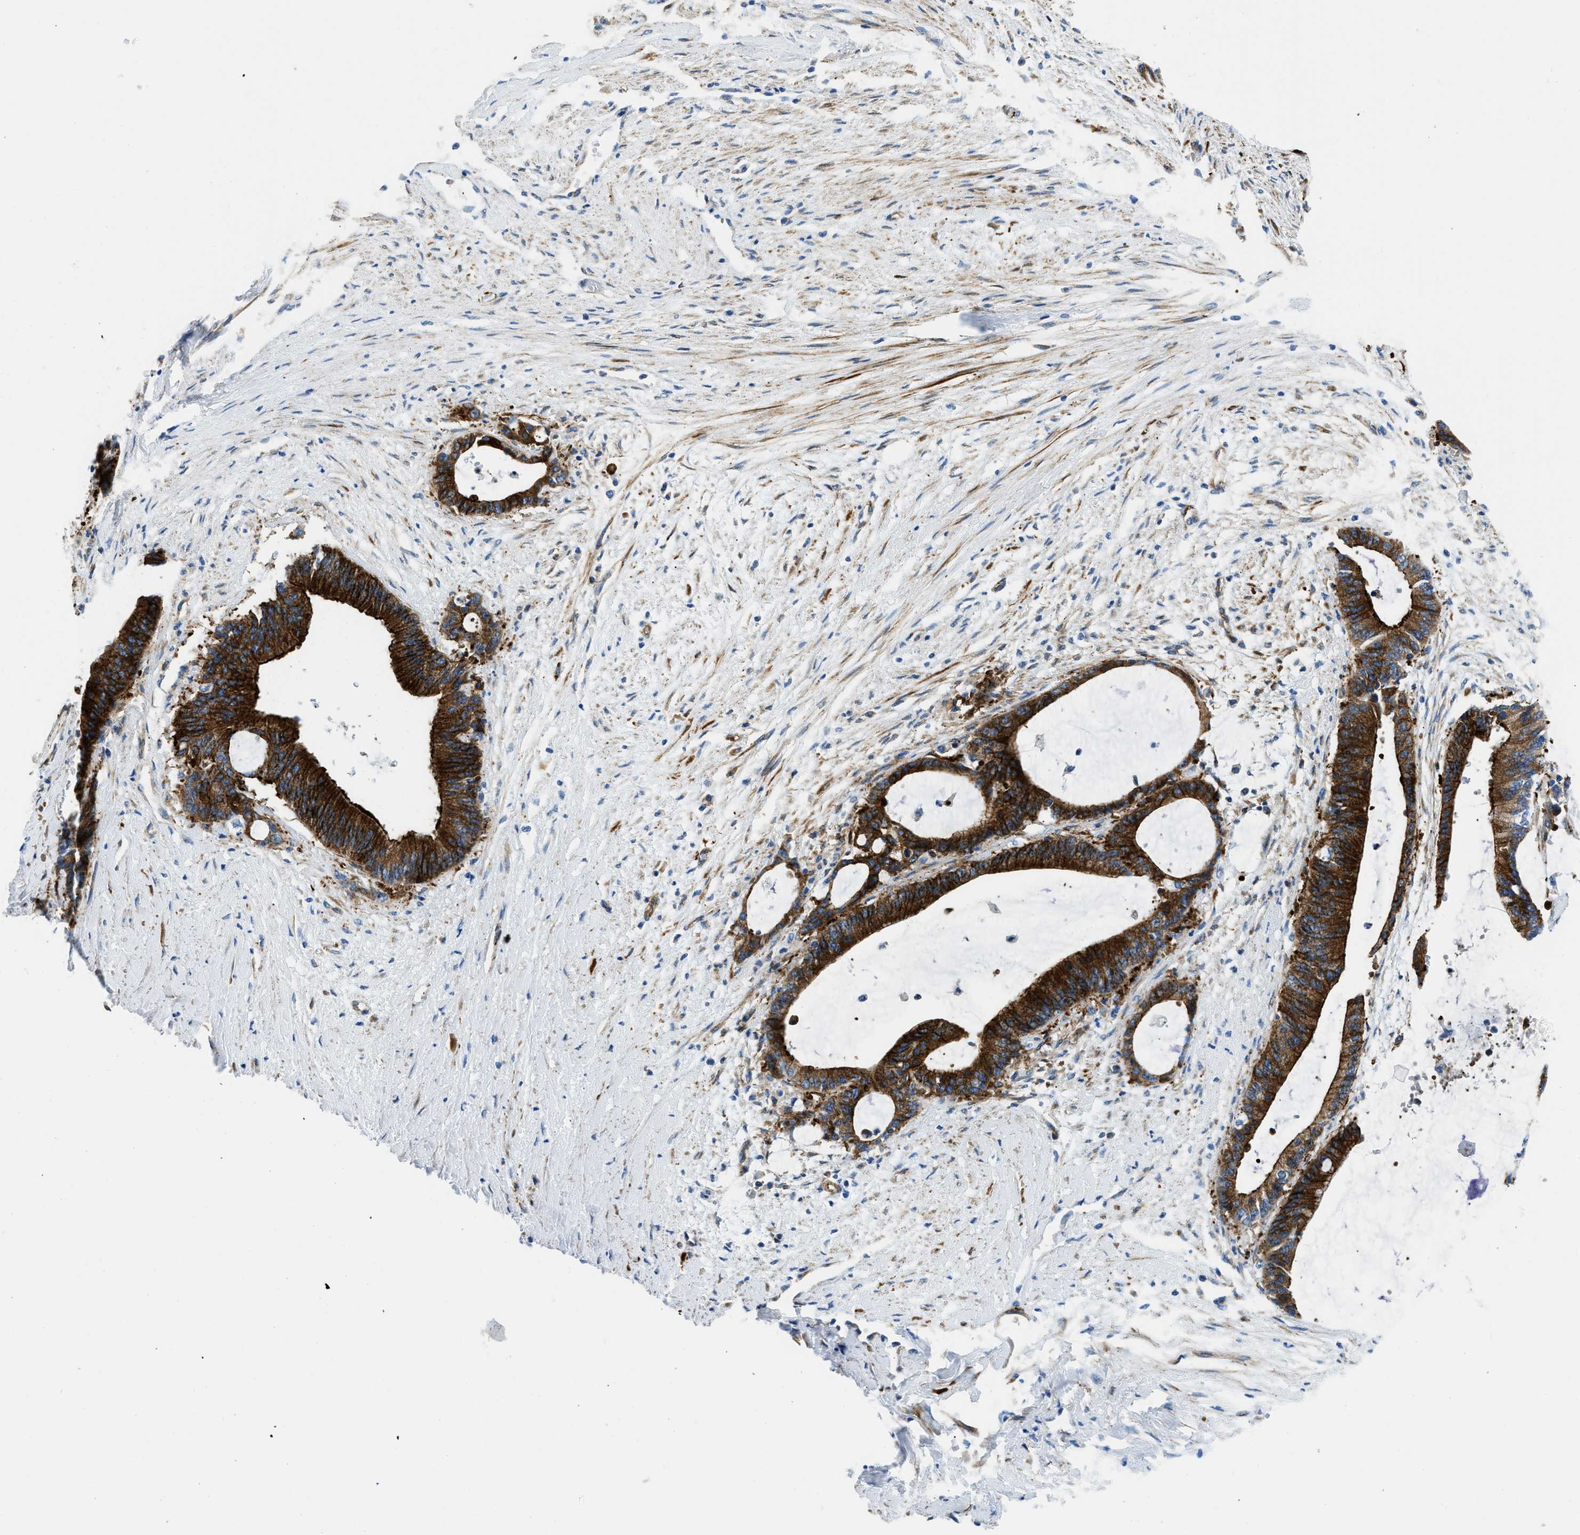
{"staining": {"intensity": "strong", "quantity": ">75%", "location": "cytoplasmic/membranous"}, "tissue": "liver cancer", "cell_type": "Tumor cells", "image_type": "cancer", "snomed": [{"axis": "morphology", "description": "Cholangiocarcinoma"}, {"axis": "topography", "description": "Liver"}], "caption": "Tumor cells display strong cytoplasmic/membranous expression in about >75% of cells in liver cancer (cholangiocarcinoma).", "gene": "CUTA", "patient": {"sex": "female", "age": 73}}